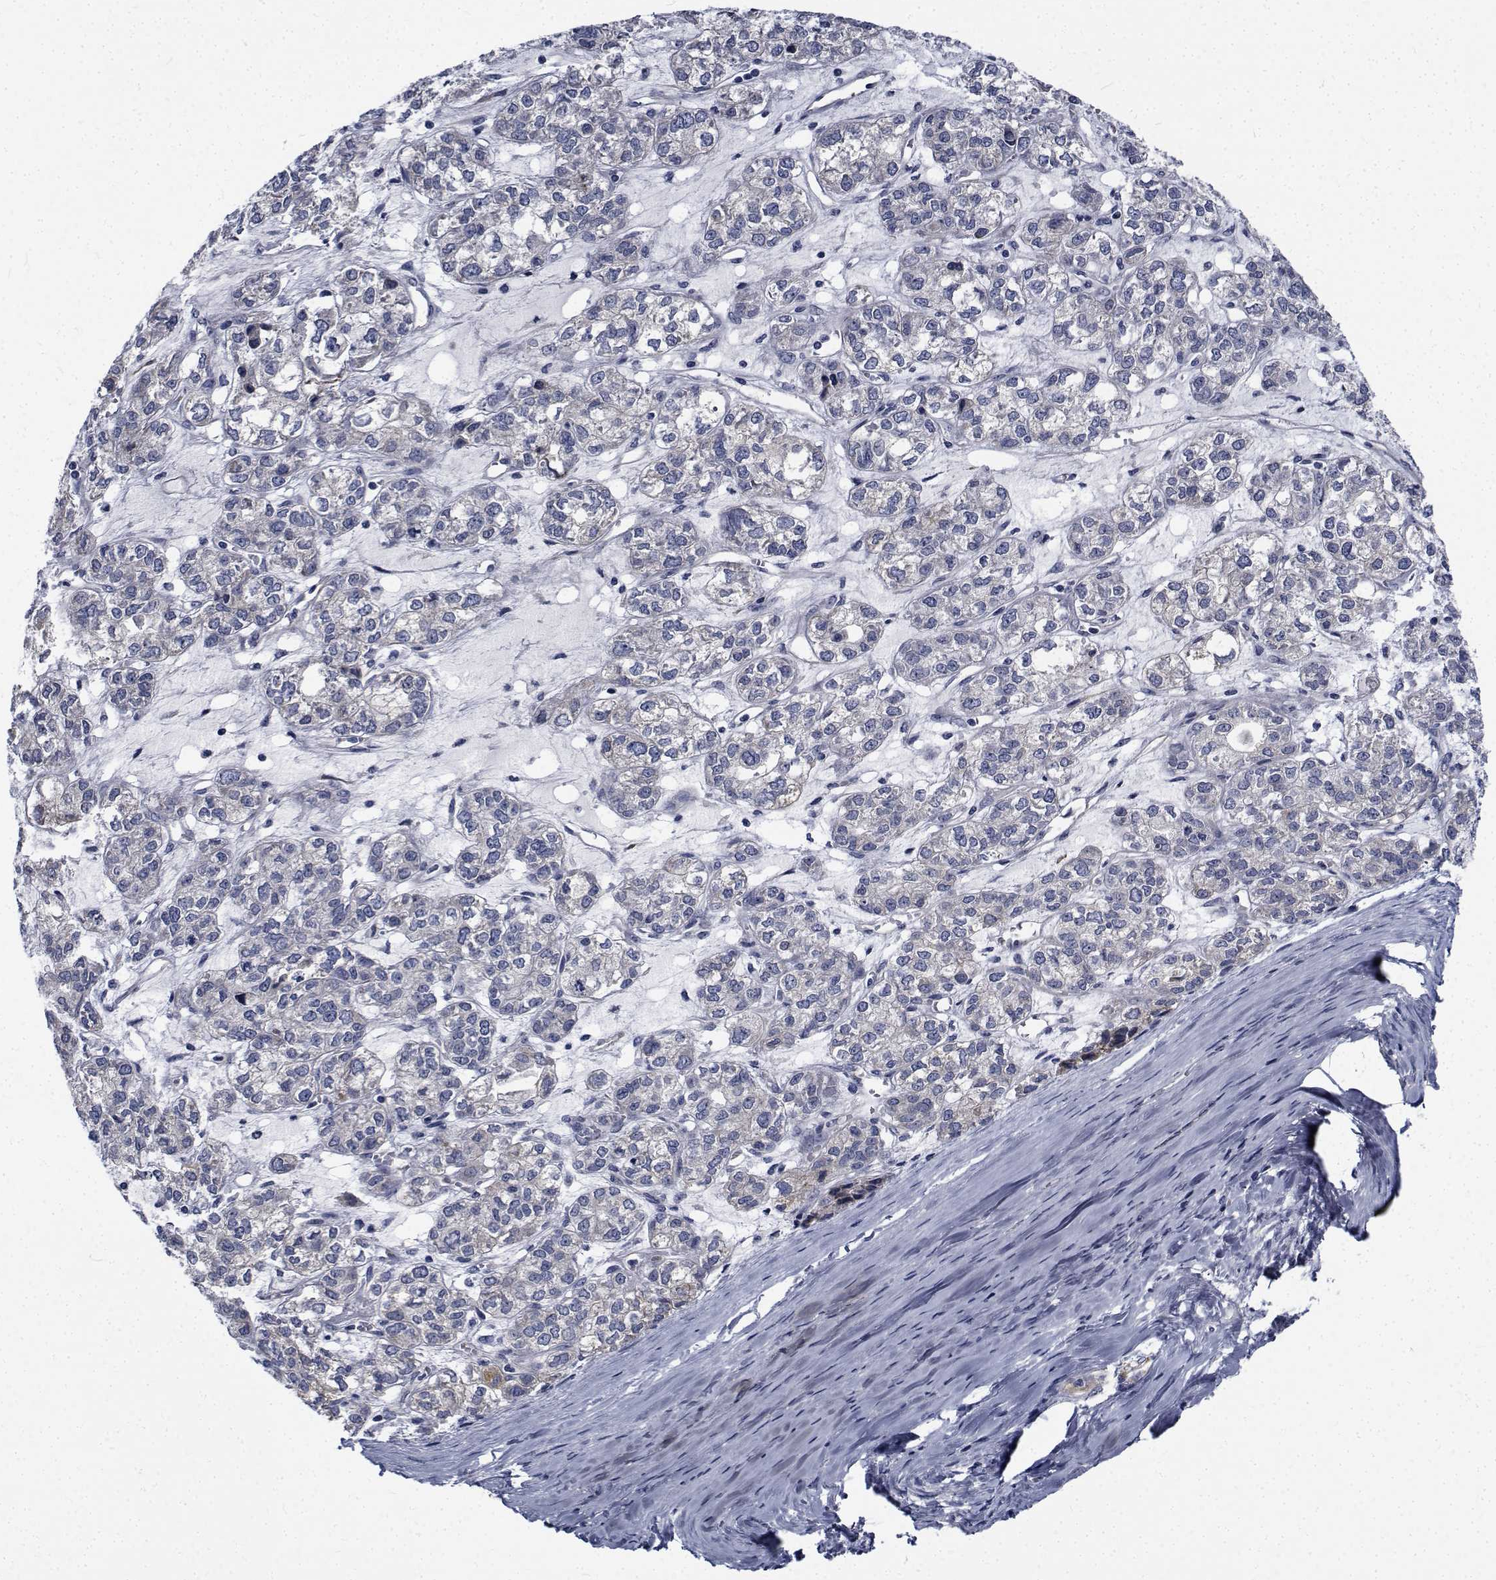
{"staining": {"intensity": "negative", "quantity": "none", "location": "none"}, "tissue": "ovarian cancer", "cell_type": "Tumor cells", "image_type": "cancer", "snomed": [{"axis": "morphology", "description": "Carcinoma, endometroid"}, {"axis": "topography", "description": "Ovary"}], "caption": "Tumor cells show no significant expression in ovarian endometroid carcinoma.", "gene": "TTBK1", "patient": {"sex": "female", "age": 64}}